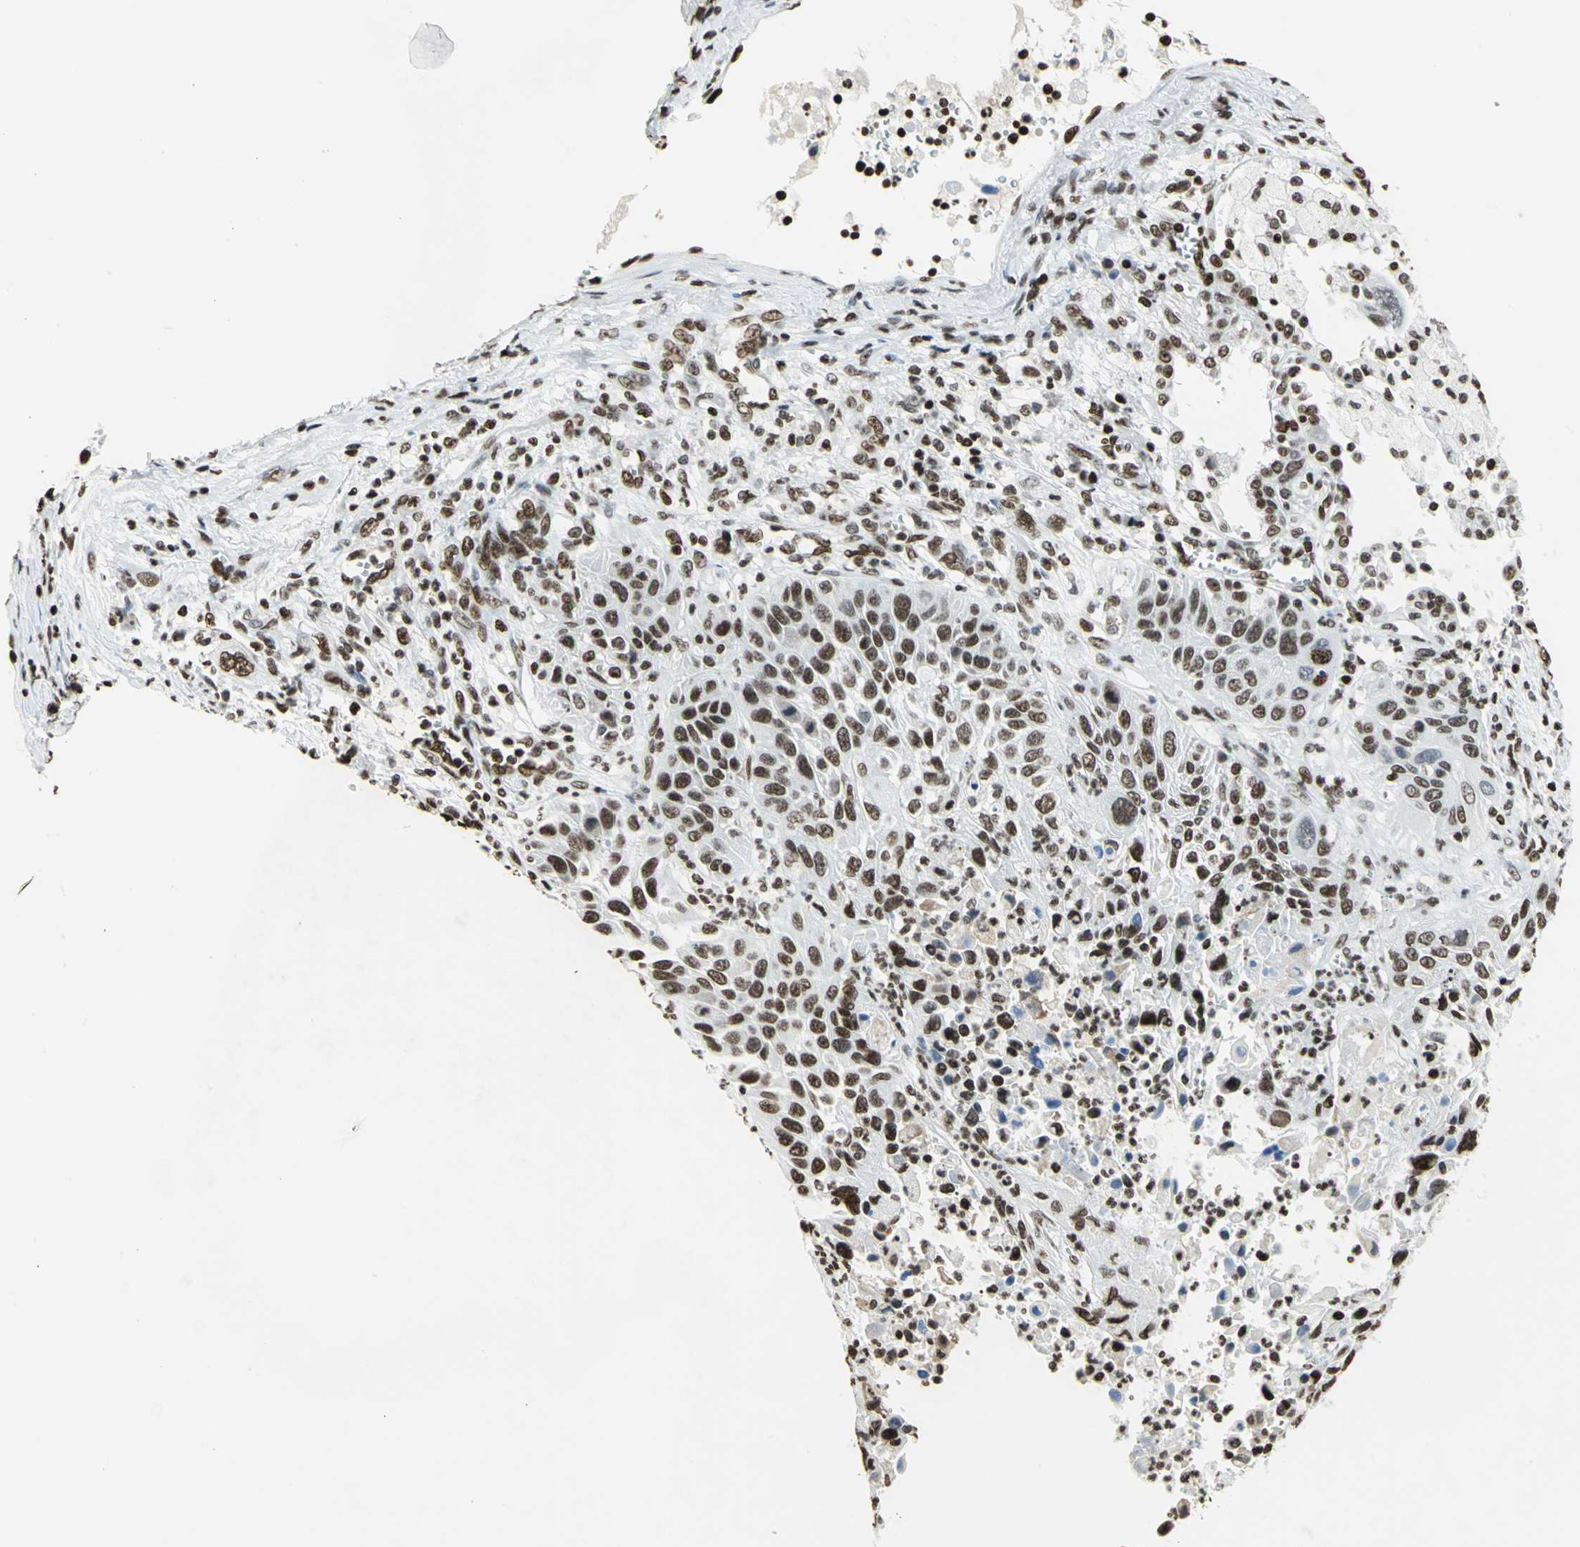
{"staining": {"intensity": "strong", "quantity": ">75%", "location": "nuclear"}, "tissue": "lung cancer", "cell_type": "Tumor cells", "image_type": "cancer", "snomed": [{"axis": "morphology", "description": "Squamous cell carcinoma, NOS"}, {"axis": "topography", "description": "Lung"}], "caption": "Lung cancer (squamous cell carcinoma) stained with a brown dye displays strong nuclear positive positivity in approximately >75% of tumor cells.", "gene": "HMGB1", "patient": {"sex": "female", "age": 76}}